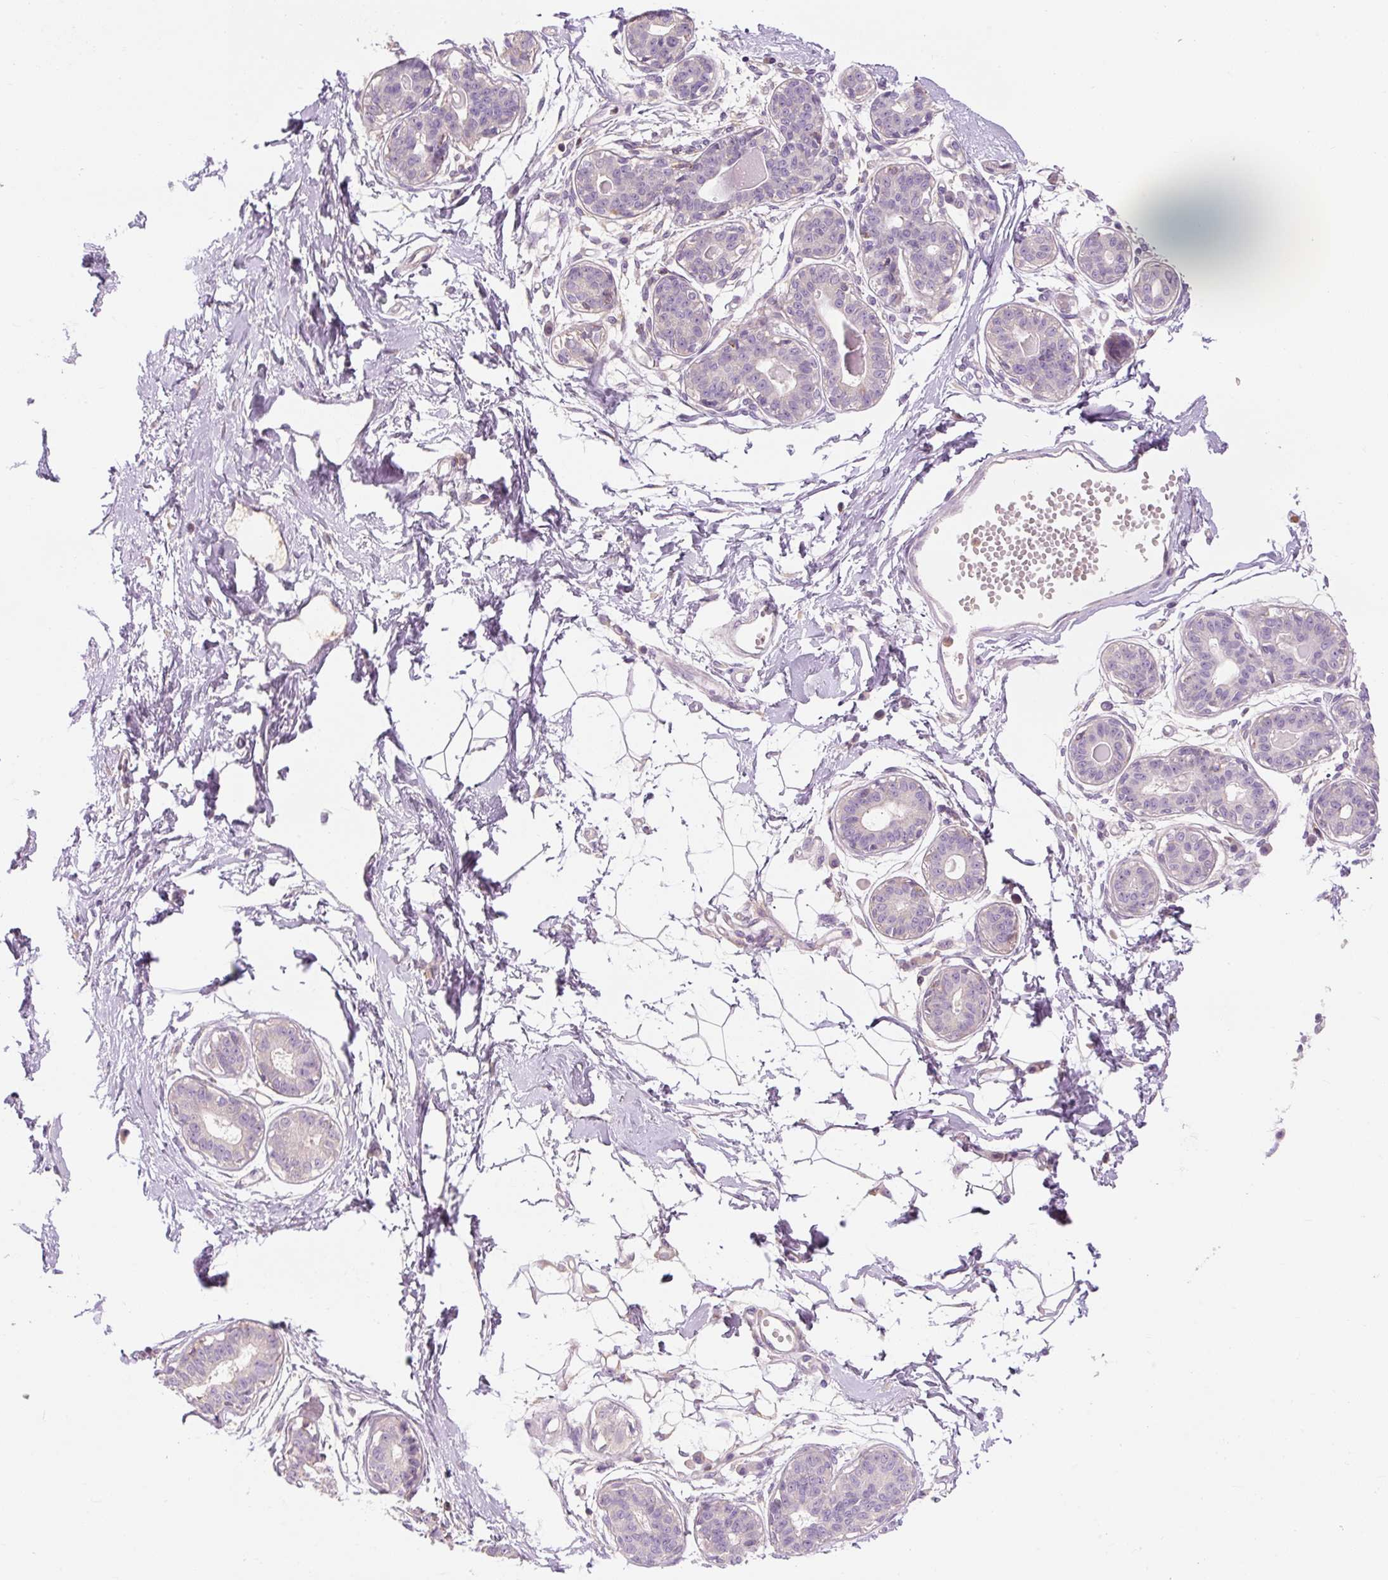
{"staining": {"intensity": "negative", "quantity": "none", "location": "none"}, "tissue": "breast", "cell_type": "Adipocytes", "image_type": "normal", "snomed": [{"axis": "morphology", "description": "Normal tissue, NOS"}, {"axis": "topography", "description": "Breast"}], "caption": "An IHC micrograph of benign breast is shown. There is no staining in adipocytes of breast.", "gene": "TIGD2", "patient": {"sex": "female", "age": 45}}